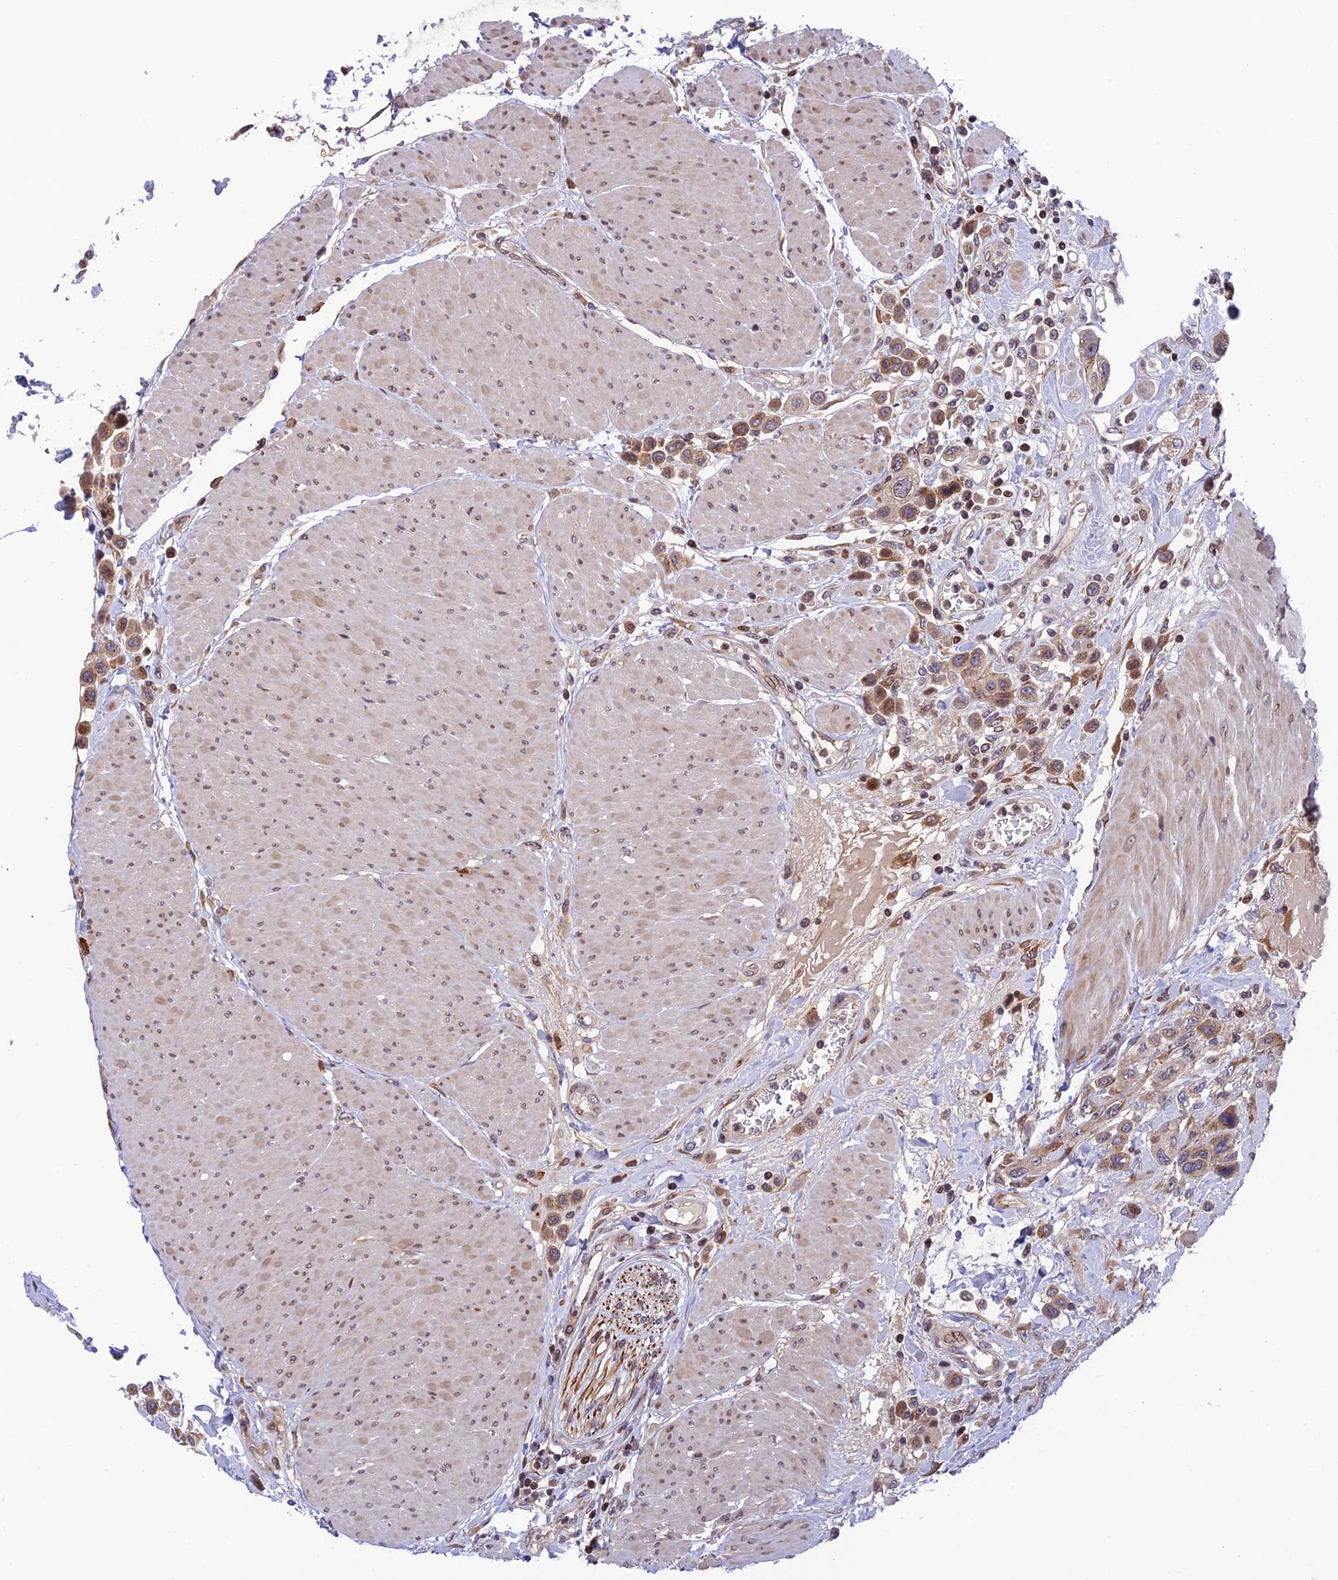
{"staining": {"intensity": "moderate", "quantity": ">75%", "location": "cytoplasmic/membranous,nuclear"}, "tissue": "urothelial cancer", "cell_type": "Tumor cells", "image_type": "cancer", "snomed": [{"axis": "morphology", "description": "Urothelial carcinoma, High grade"}, {"axis": "topography", "description": "Urinary bladder"}], "caption": "Protein expression analysis of human high-grade urothelial carcinoma reveals moderate cytoplasmic/membranous and nuclear staining in approximately >75% of tumor cells.", "gene": "SMIM7", "patient": {"sex": "male", "age": 50}}